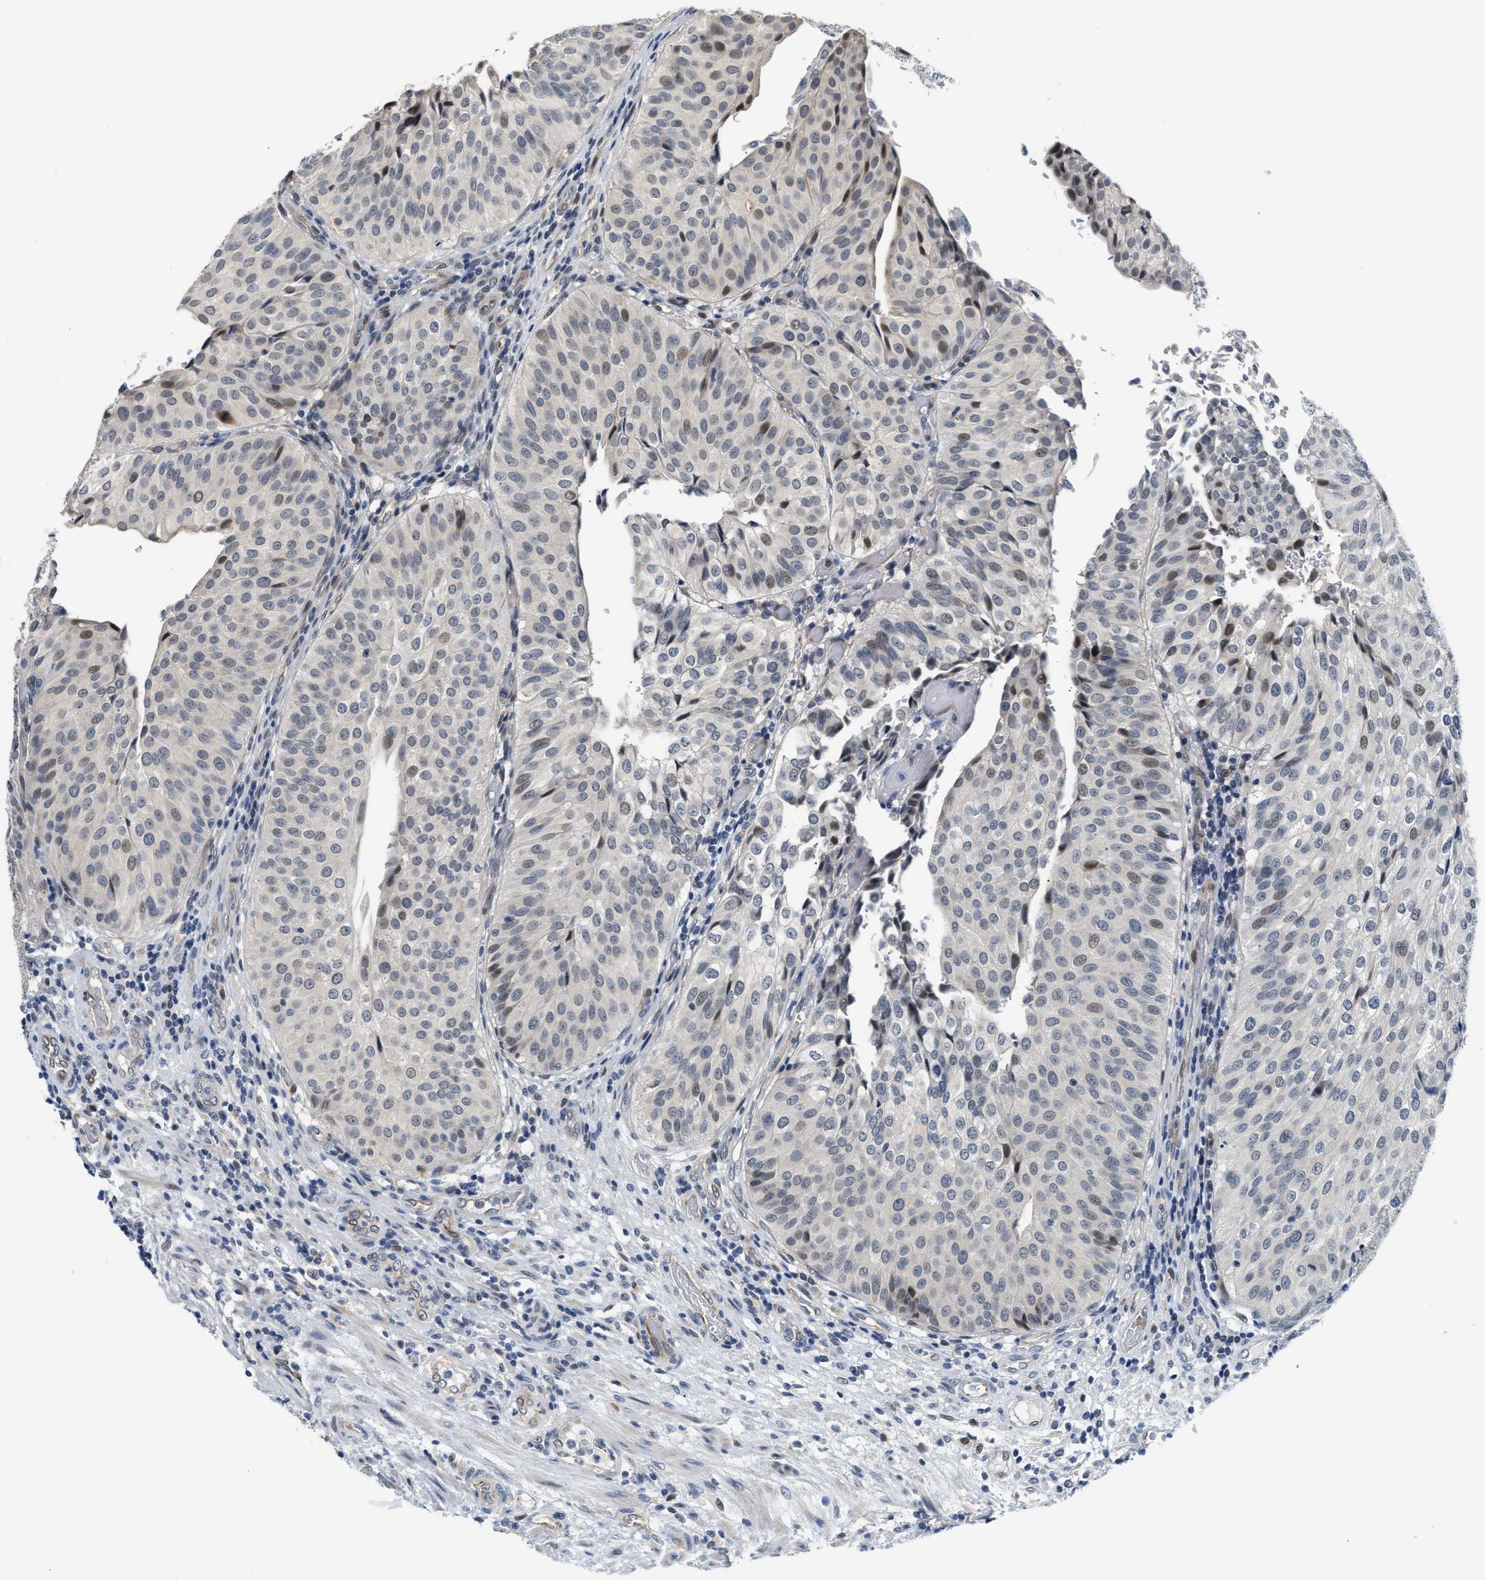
{"staining": {"intensity": "weak", "quantity": "<25%", "location": "nuclear"}, "tissue": "urothelial cancer", "cell_type": "Tumor cells", "image_type": "cancer", "snomed": [{"axis": "morphology", "description": "Urothelial carcinoma, Low grade"}, {"axis": "topography", "description": "Urinary bladder"}], "caption": "Human urothelial cancer stained for a protein using IHC demonstrates no expression in tumor cells.", "gene": "PPM1H", "patient": {"sex": "male", "age": 67}}